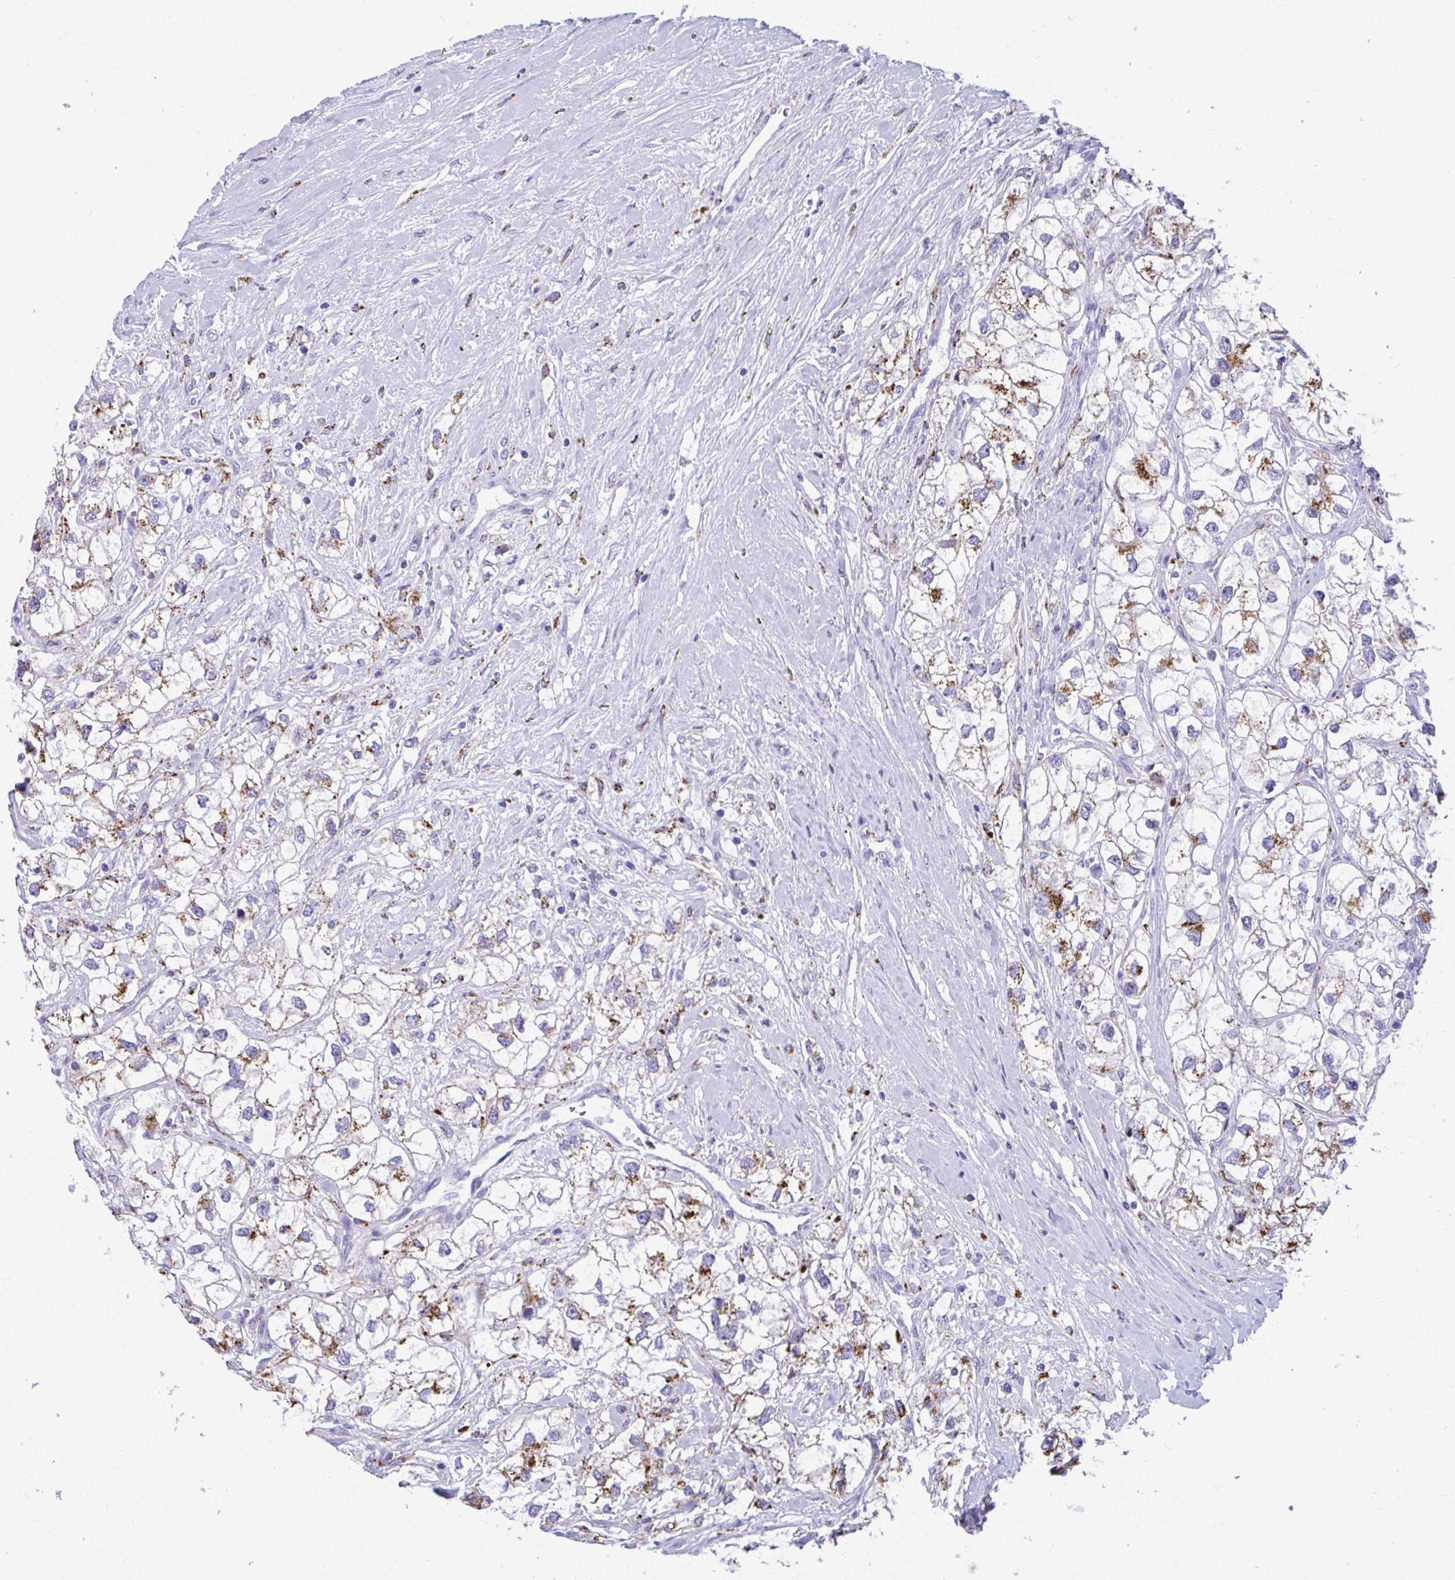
{"staining": {"intensity": "moderate", "quantity": "<25%", "location": "cytoplasmic/membranous"}, "tissue": "renal cancer", "cell_type": "Tumor cells", "image_type": "cancer", "snomed": [{"axis": "morphology", "description": "Adenocarcinoma, NOS"}, {"axis": "topography", "description": "Kidney"}], "caption": "An image of adenocarcinoma (renal) stained for a protein reveals moderate cytoplasmic/membranous brown staining in tumor cells.", "gene": "CPVL", "patient": {"sex": "male", "age": 59}}